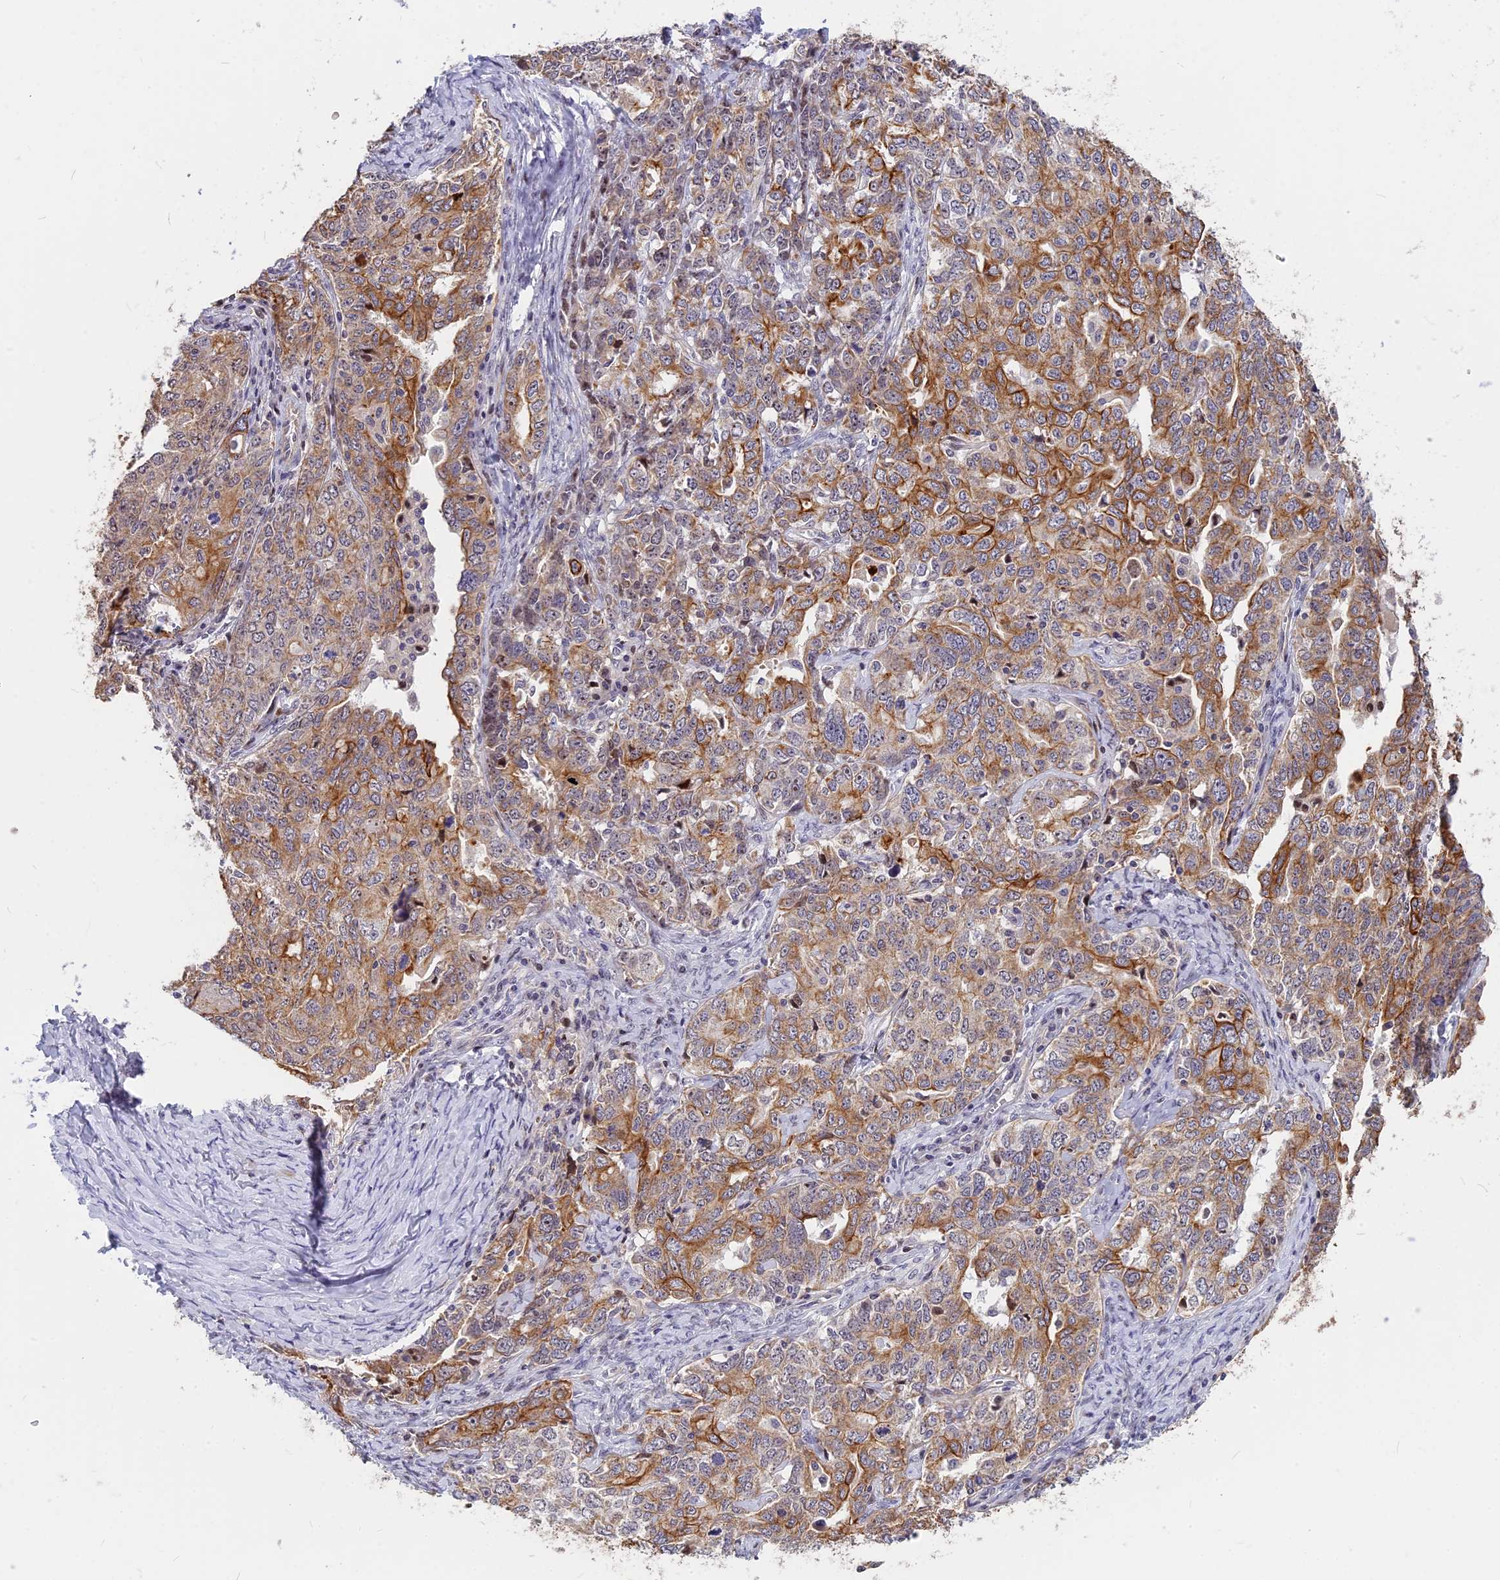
{"staining": {"intensity": "moderate", "quantity": ">75%", "location": "cytoplasmic/membranous"}, "tissue": "ovarian cancer", "cell_type": "Tumor cells", "image_type": "cancer", "snomed": [{"axis": "morphology", "description": "Carcinoma, endometroid"}, {"axis": "topography", "description": "Ovary"}], "caption": "This is an image of immunohistochemistry staining of endometroid carcinoma (ovarian), which shows moderate positivity in the cytoplasmic/membranous of tumor cells.", "gene": "ANKRD34B", "patient": {"sex": "female", "age": 62}}